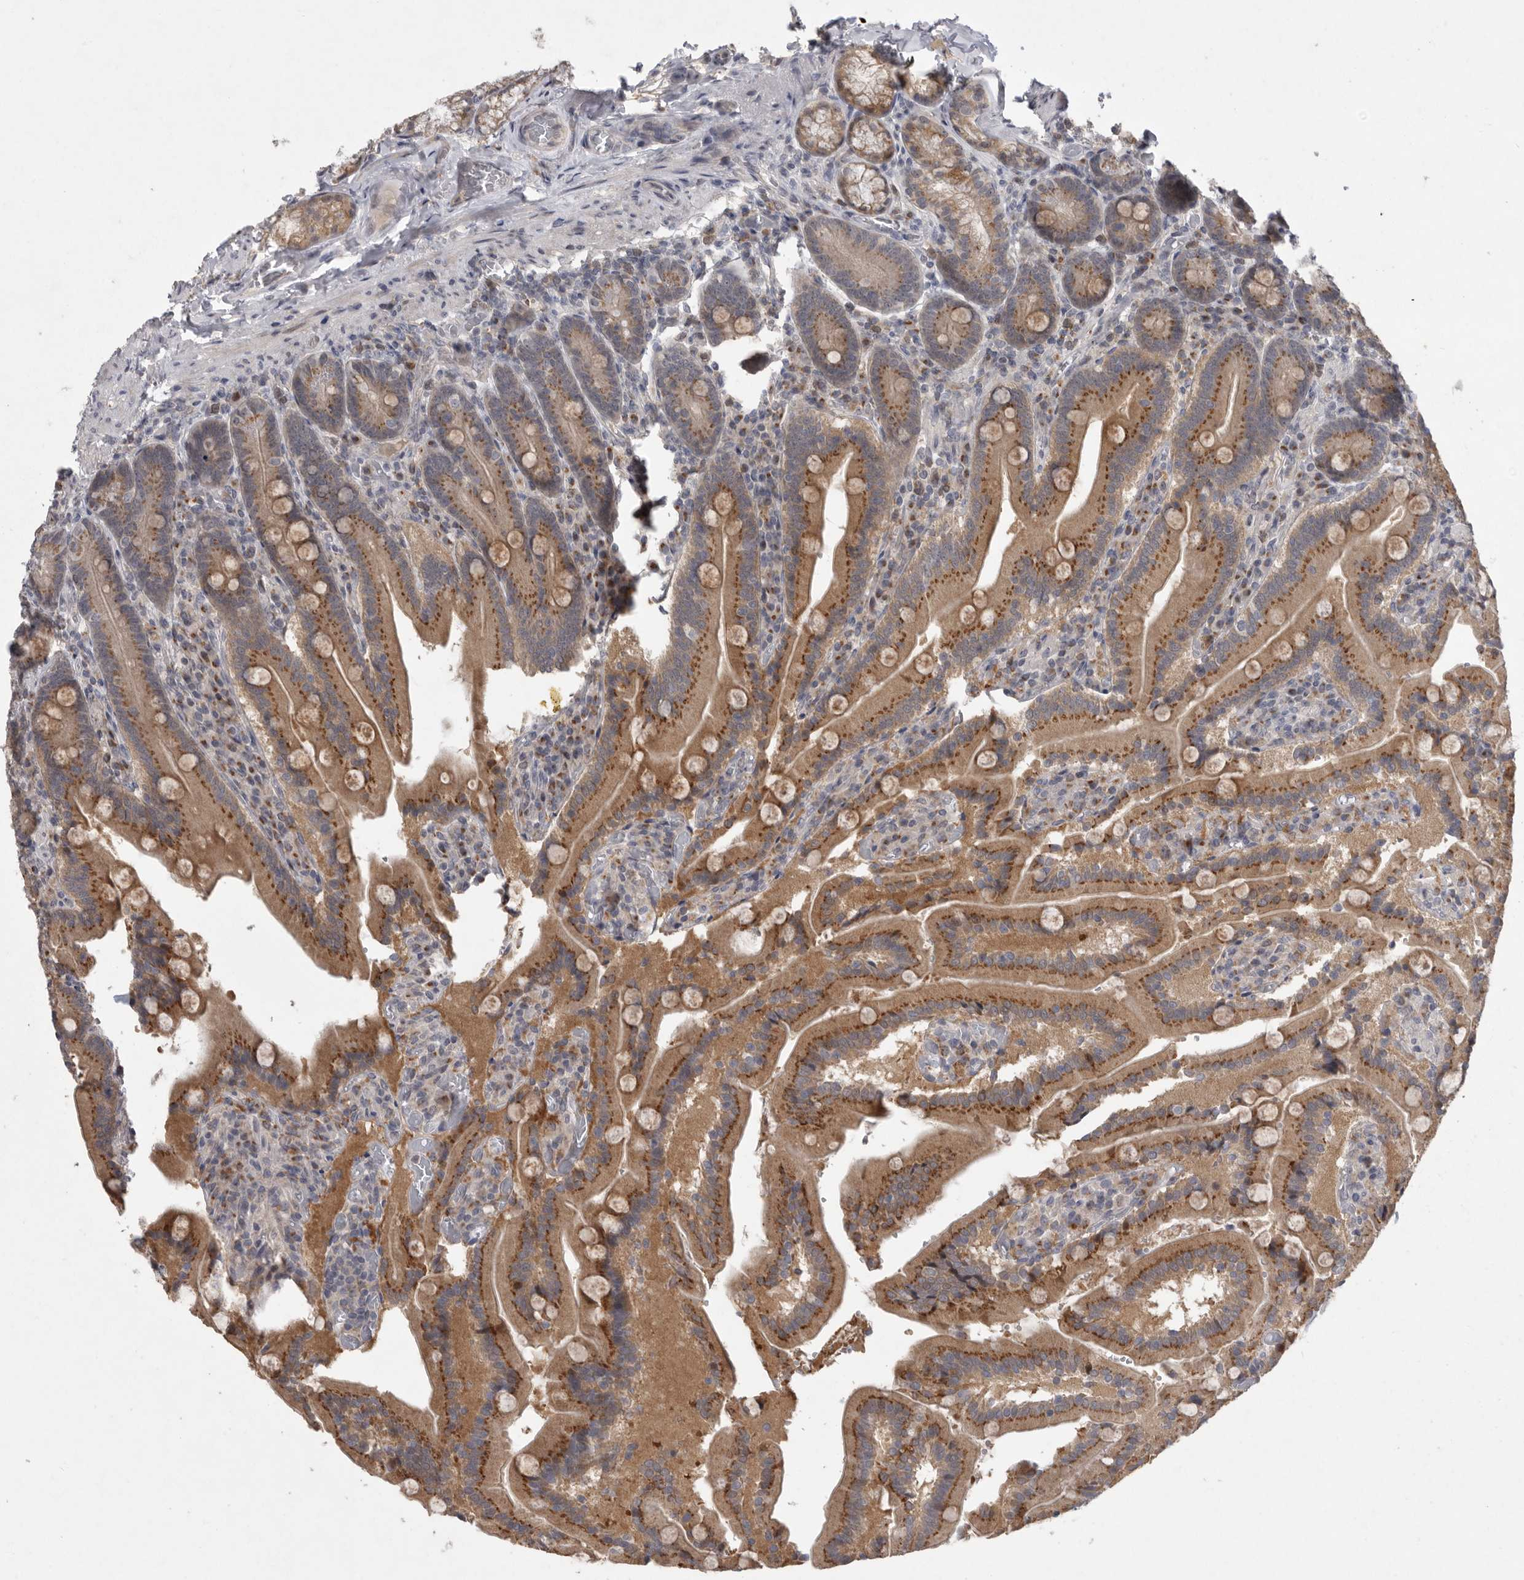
{"staining": {"intensity": "moderate", "quantity": ">75%", "location": "cytoplasmic/membranous"}, "tissue": "duodenum", "cell_type": "Glandular cells", "image_type": "normal", "snomed": [{"axis": "morphology", "description": "Normal tissue, NOS"}, {"axis": "topography", "description": "Duodenum"}], "caption": "Brown immunohistochemical staining in benign human duodenum reveals moderate cytoplasmic/membranous staining in about >75% of glandular cells. Nuclei are stained in blue.", "gene": "MAN2A1", "patient": {"sex": "female", "age": 62}}